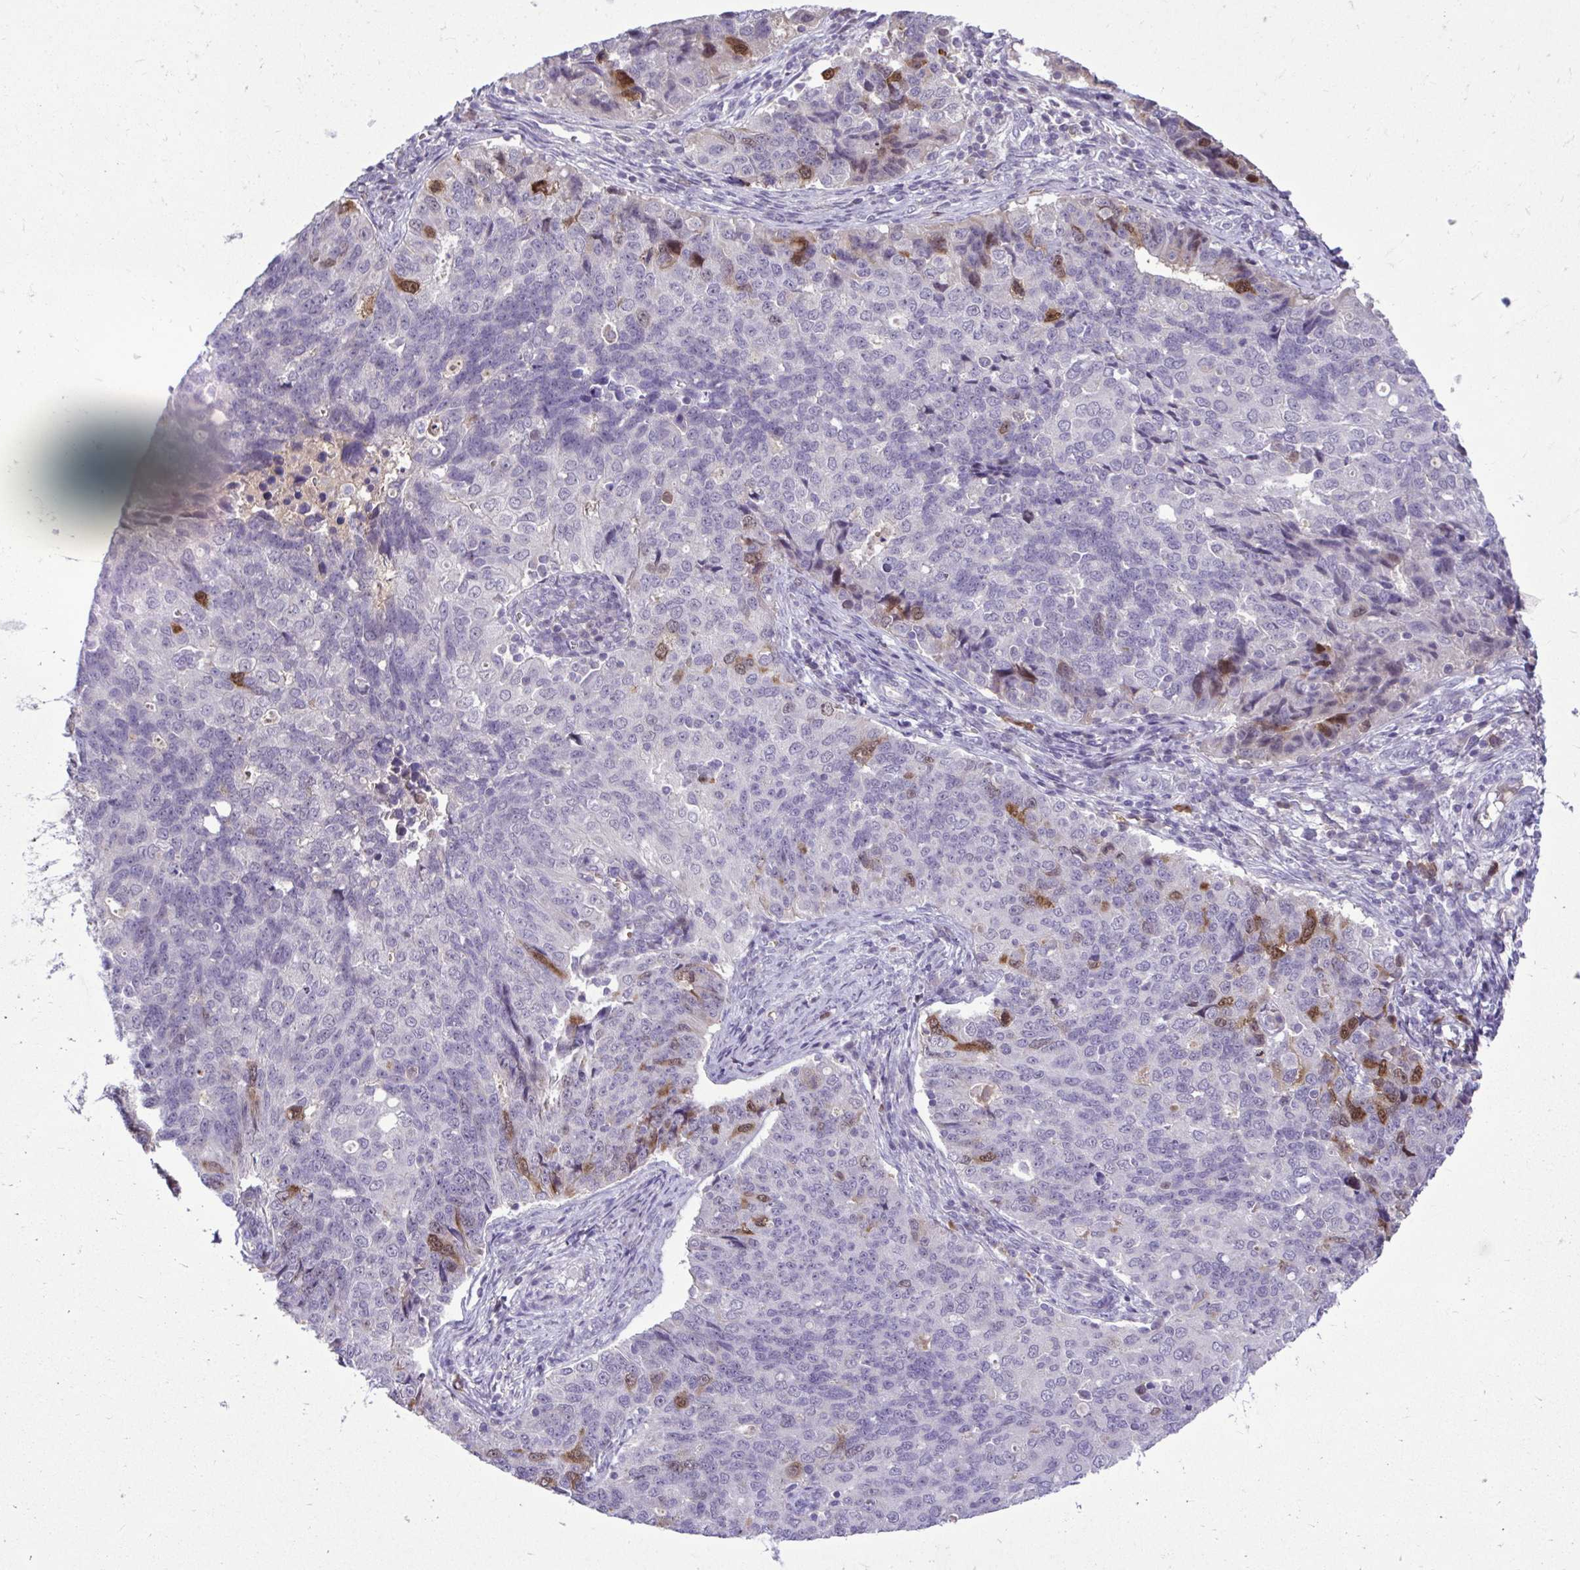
{"staining": {"intensity": "moderate", "quantity": "<25%", "location": "cytoplasmic/membranous,nuclear"}, "tissue": "endometrial cancer", "cell_type": "Tumor cells", "image_type": "cancer", "snomed": [{"axis": "morphology", "description": "Adenocarcinoma, NOS"}, {"axis": "topography", "description": "Endometrium"}], "caption": "Immunohistochemistry (IHC) staining of endometrial adenocarcinoma, which exhibits low levels of moderate cytoplasmic/membranous and nuclear staining in approximately <25% of tumor cells indicating moderate cytoplasmic/membranous and nuclear protein staining. The staining was performed using DAB (3,3'-diaminobenzidine) (brown) for protein detection and nuclei were counterstained in hematoxylin (blue).", "gene": "CDC20", "patient": {"sex": "female", "age": 43}}